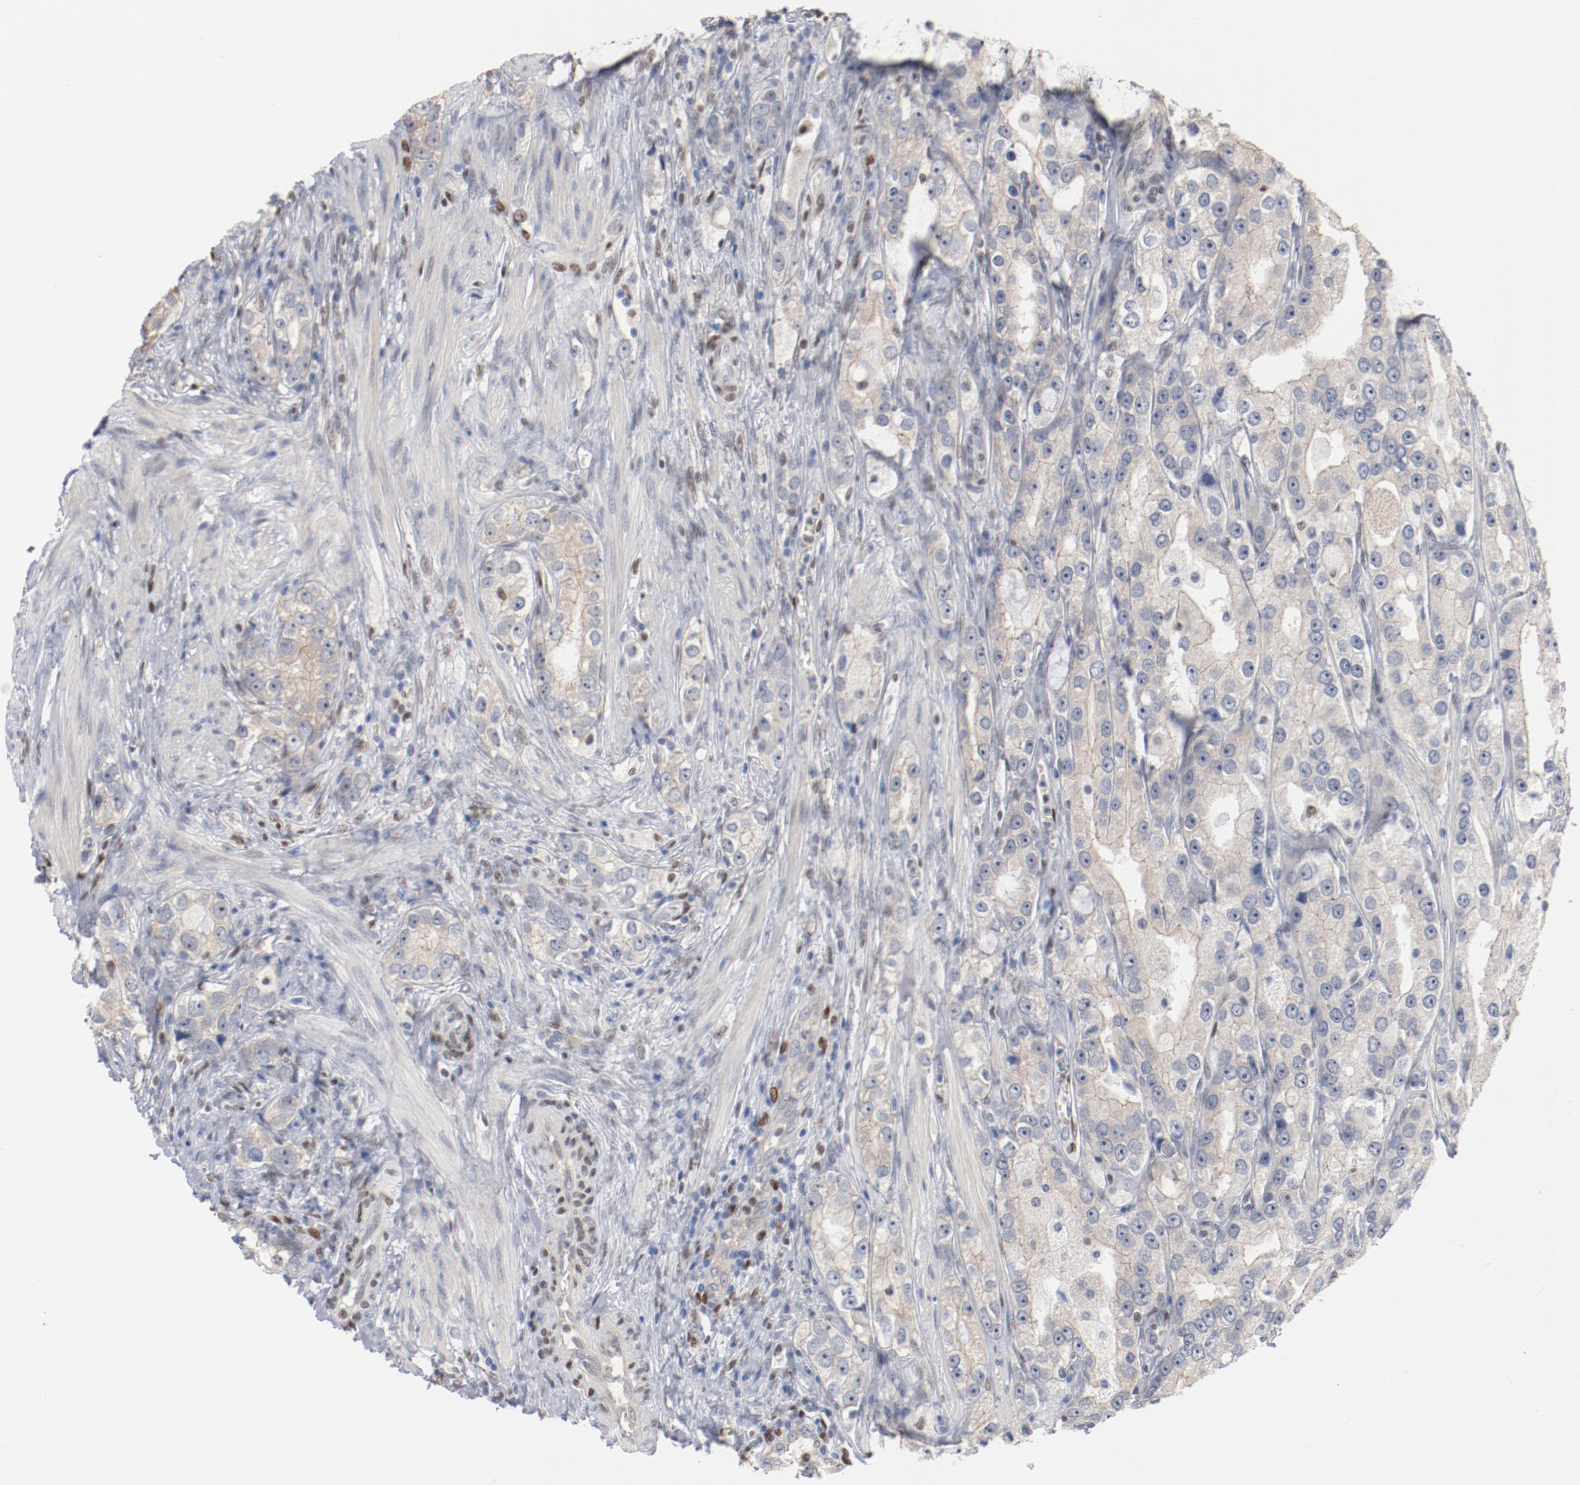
{"staining": {"intensity": "negative", "quantity": "none", "location": "none"}, "tissue": "prostate cancer", "cell_type": "Tumor cells", "image_type": "cancer", "snomed": [{"axis": "morphology", "description": "Adenocarcinoma, High grade"}, {"axis": "topography", "description": "Prostate"}], "caption": "The image exhibits no staining of tumor cells in prostate cancer (high-grade adenocarcinoma).", "gene": "ZEB2", "patient": {"sex": "male", "age": 63}}